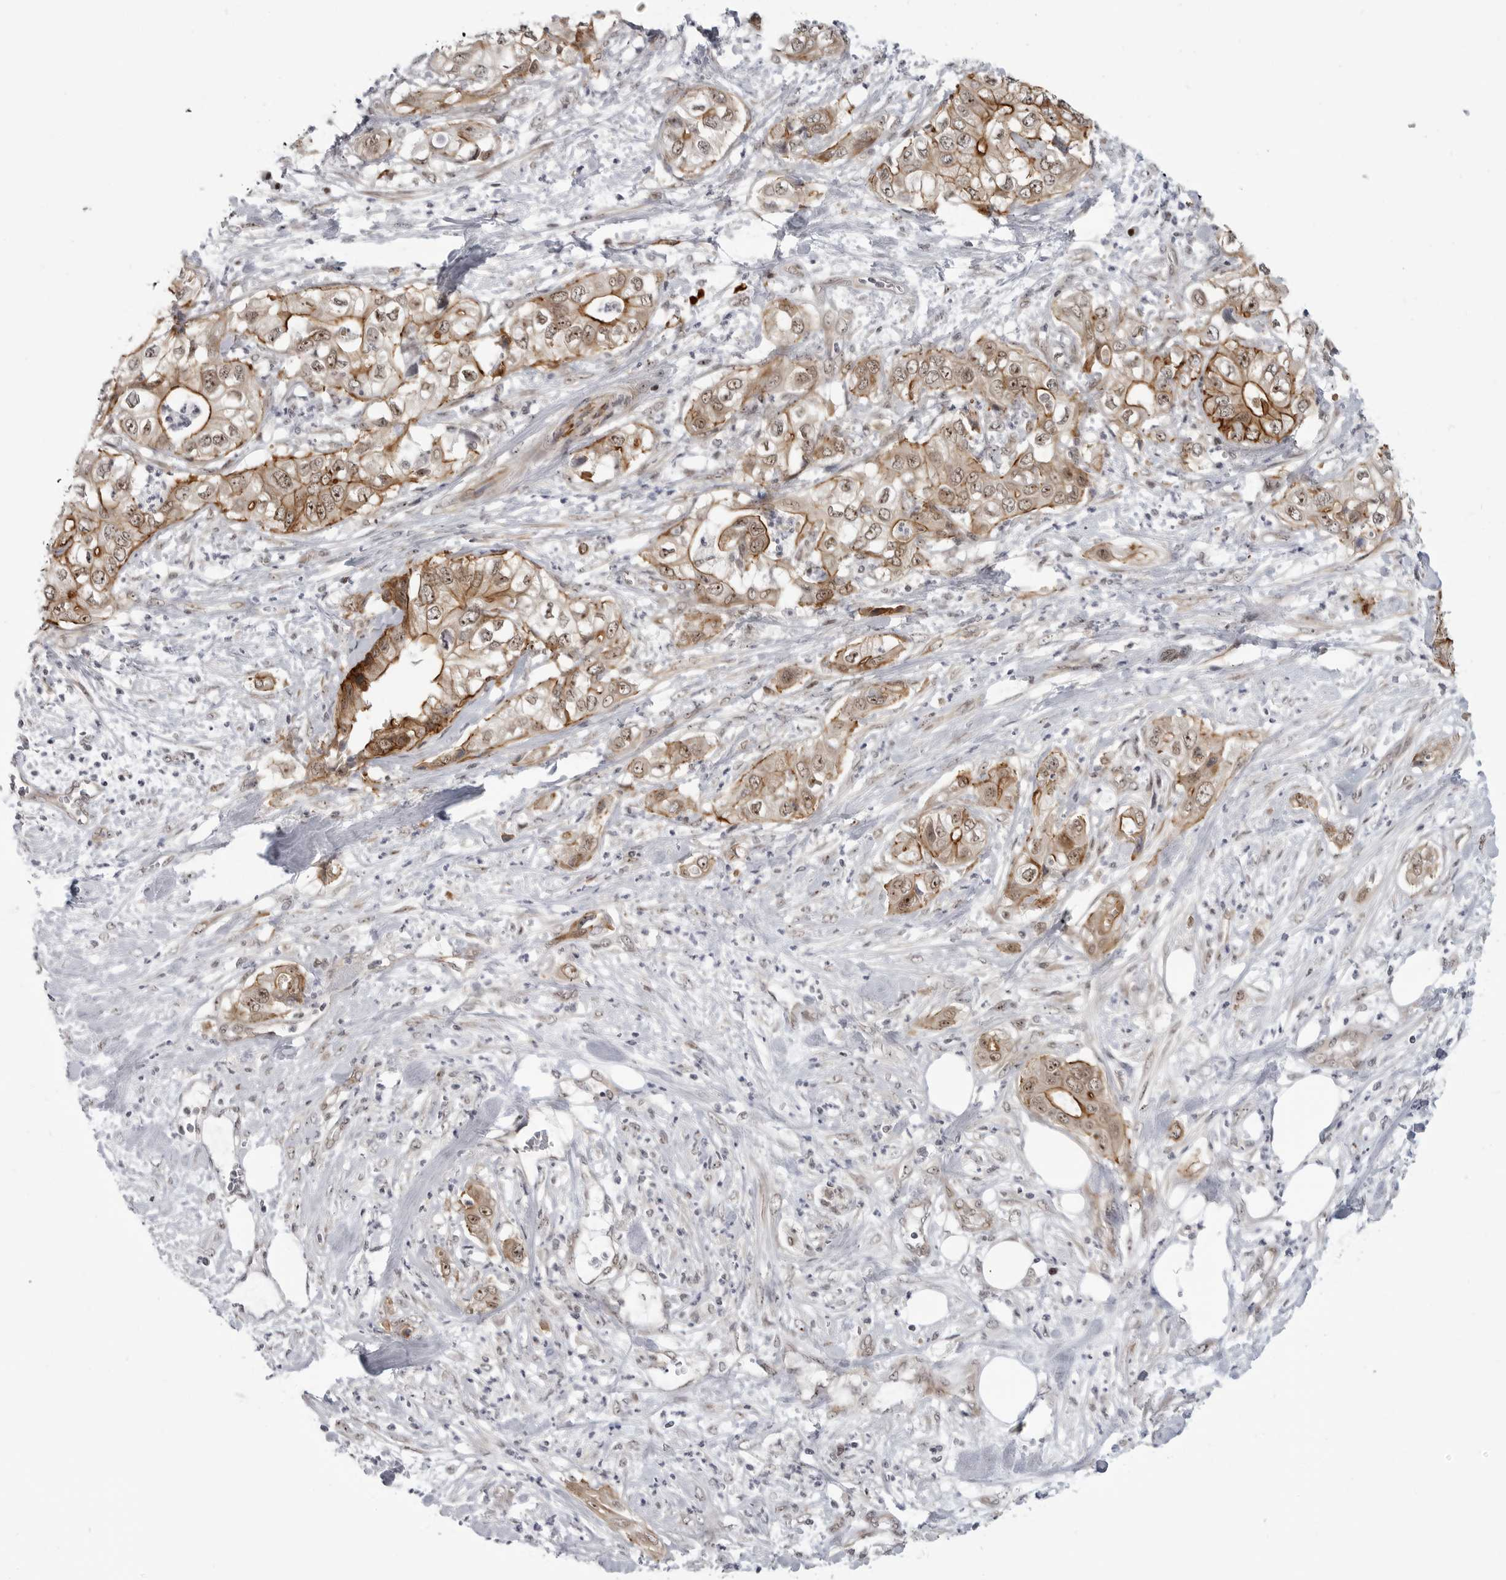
{"staining": {"intensity": "moderate", "quantity": ">75%", "location": "cytoplasmic/membranous,nuclear"}, "tissue": "pancreatic cancer", "cell_type": "Tumor cells", "image_type": "cancer", "snomed": [{"axis": "morphology", "description": "Adenocarcinoma, NOS"}, {"axis": "topography", "description": "Pancreas"}], "caption": "Tumor cells exhibit moderate cytoplasmic/membranous and nuclear expression in about >75% of cells in pancreatic cancer.", "gene": "CEP295NL", "patient": {"sex": "female", "age": 78}}